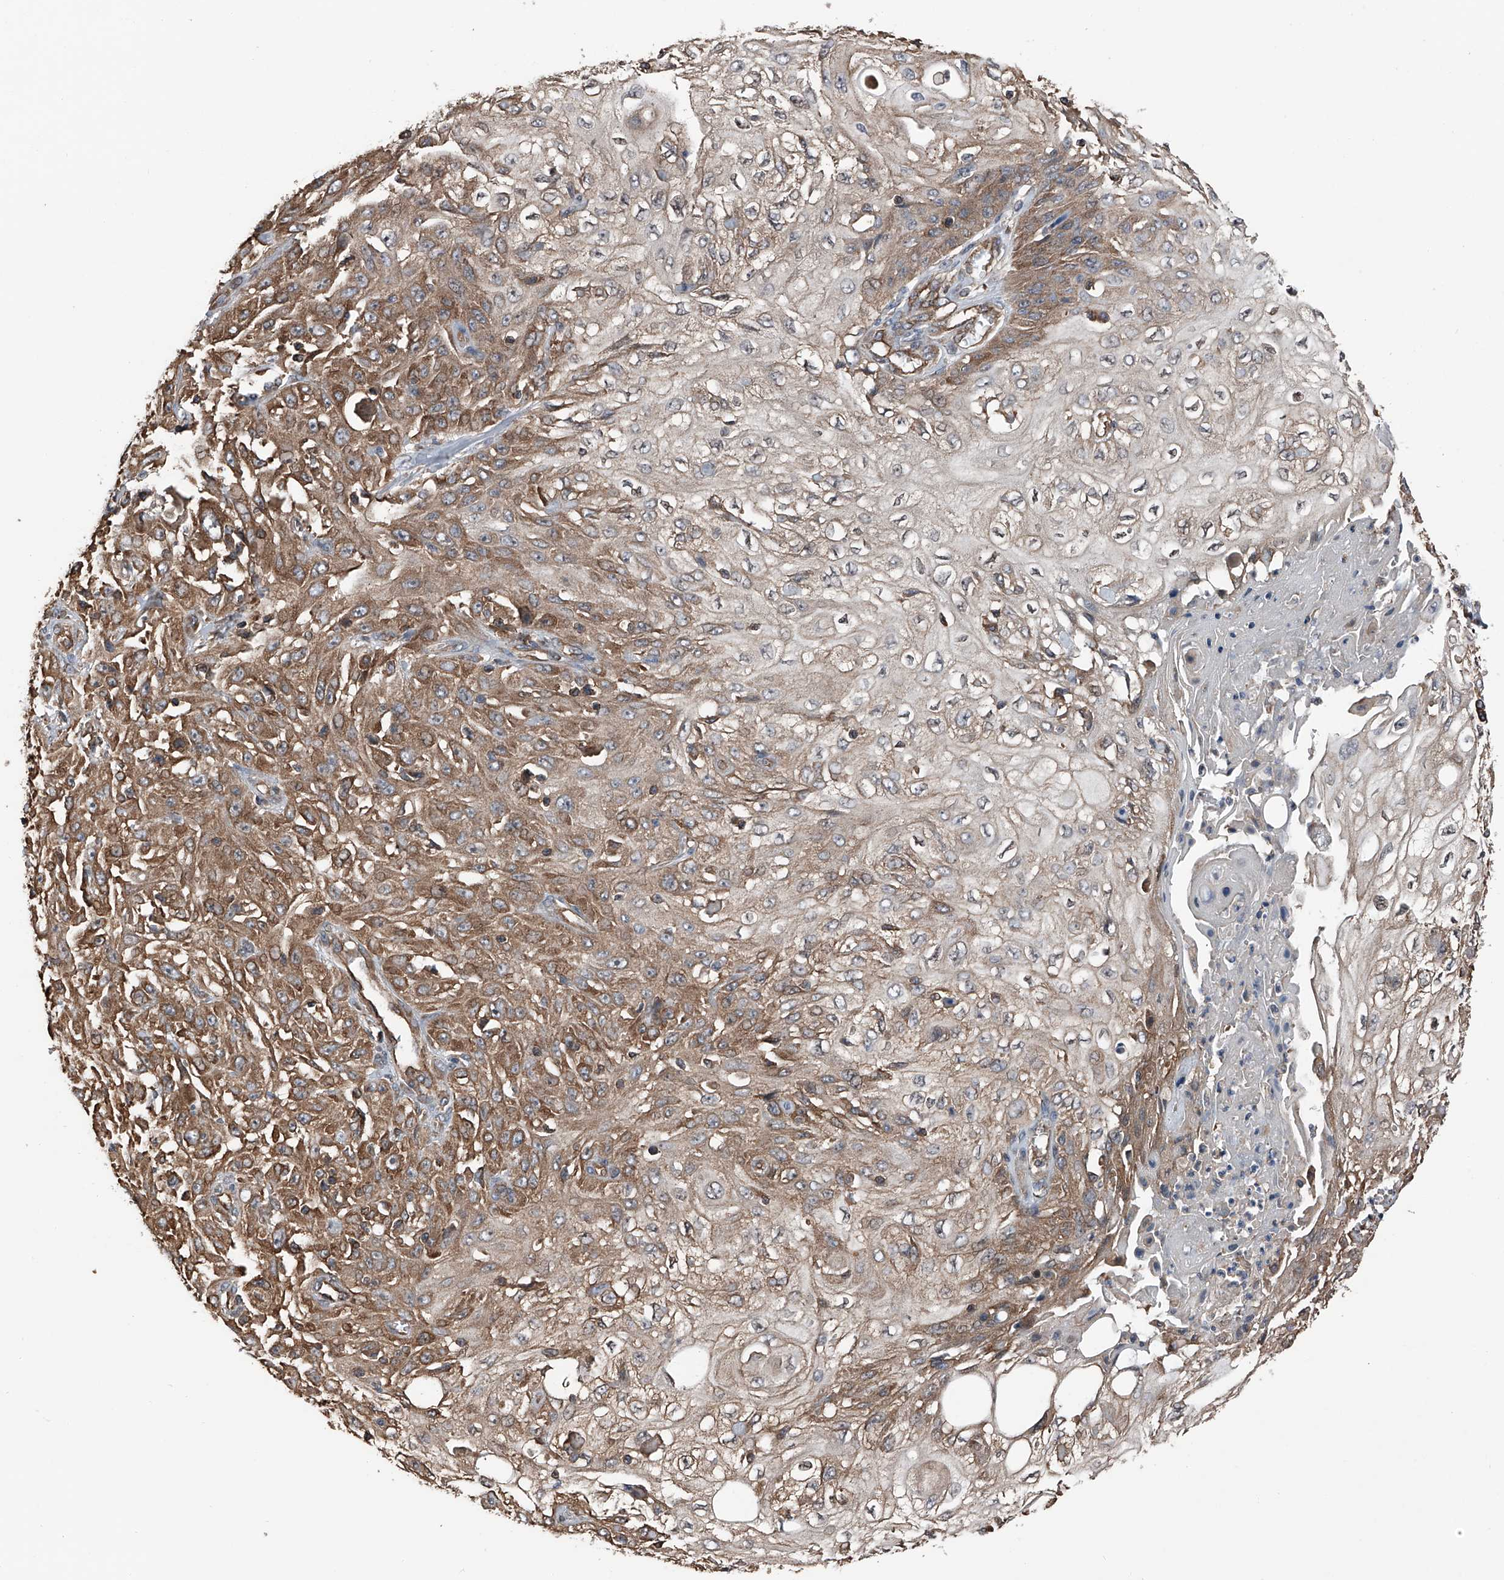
{"staining": {"intensity": "moderate", "quantity": ">75%", "location": "cytoplasmic/membranous"}, "tissue": "skin cancer", "cell_type": "Tumor cells", "image_type": "cancer", "snomed": [{"axis": "morphology", "description": "Squamous cell carcinoma, NOS"}, {"axis": "morphology", "description": "Squamous cell carcinoma, metastatic, NOS"}, {"axis": "topography", "description": "Skin"}, {"axis": "topography", "description": "Lymph node"}], "caption": "The immunohistochemical stain labels moderate cytoplasmic/membranous expression in tumor cells of skin cancer tissue.", "gene": "KCNJ2", "patient": {"sex": "male", "age": 75}}